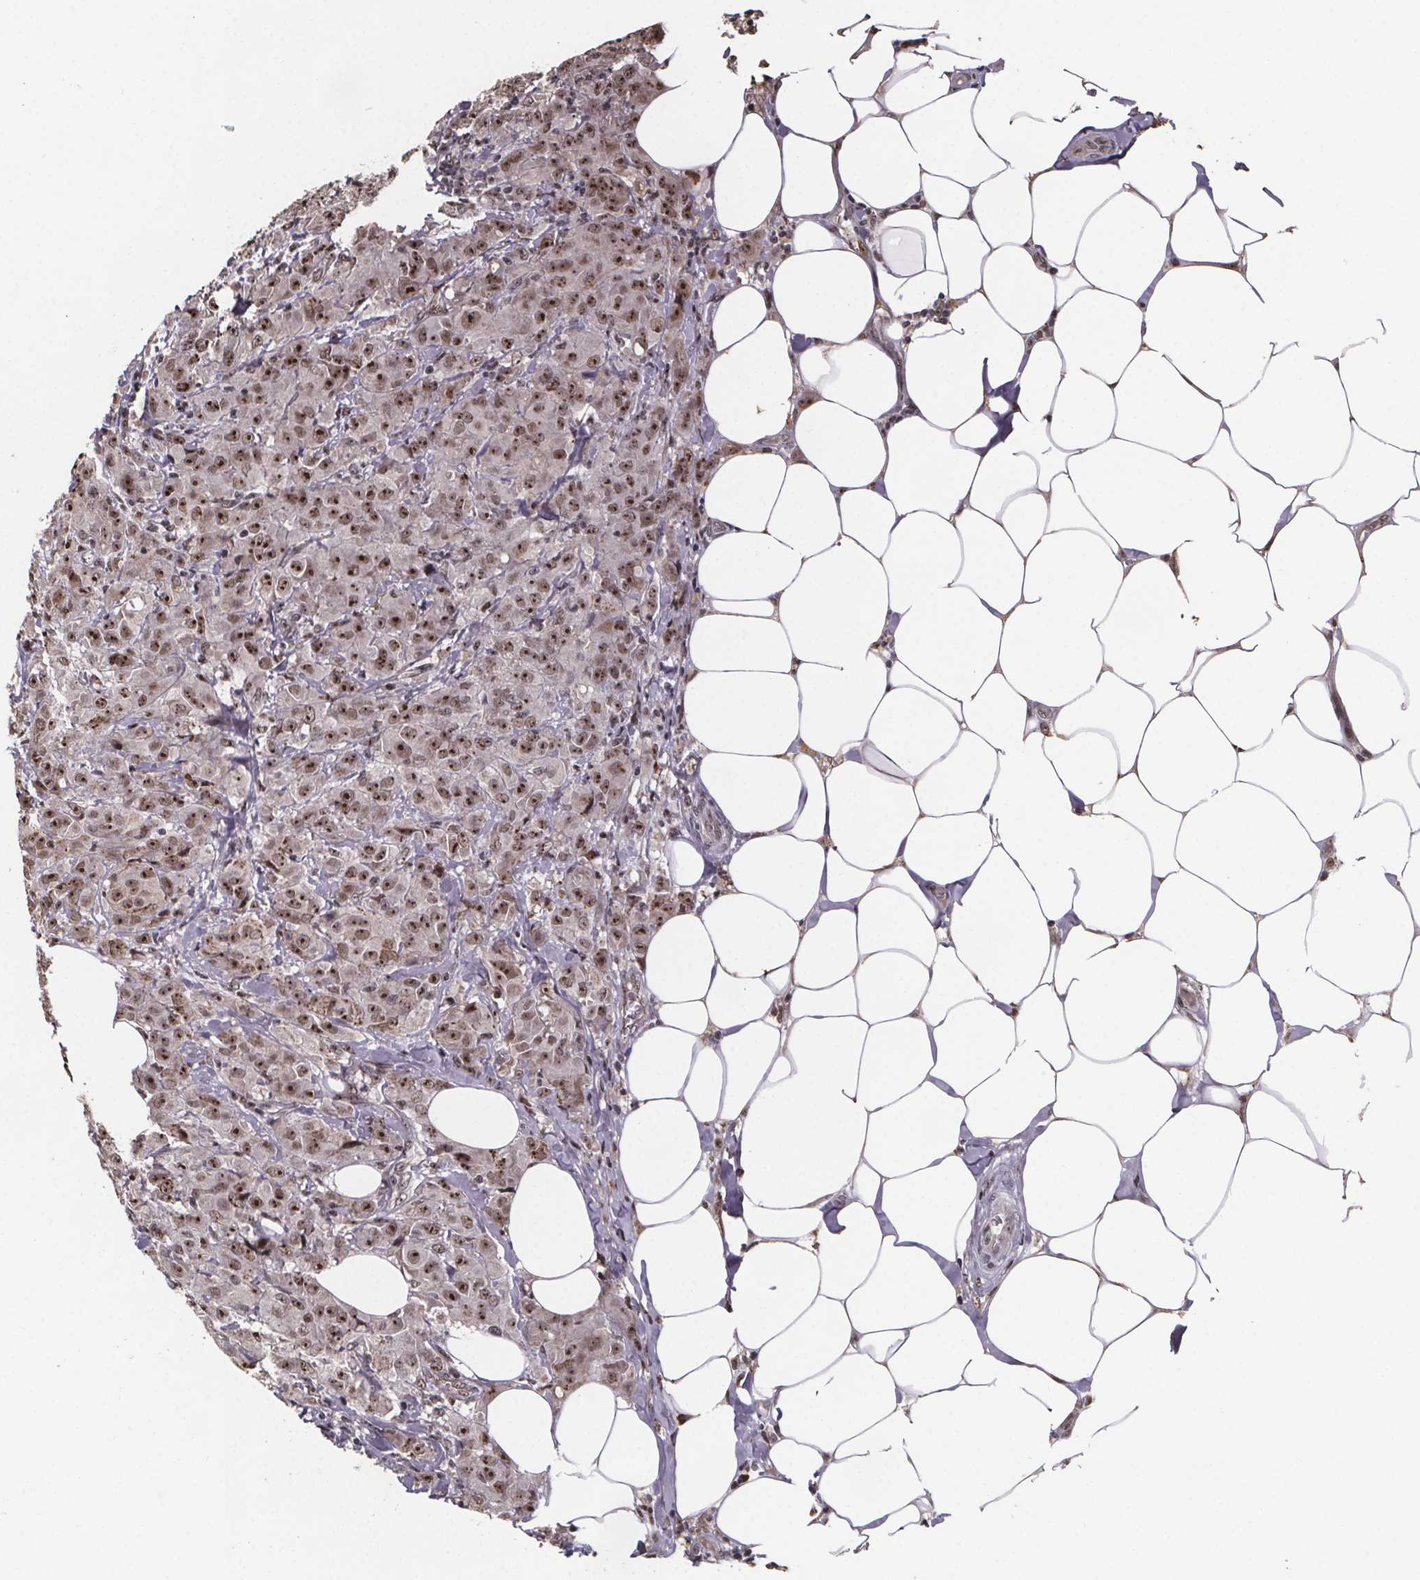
{"staining": {"intensity": "moderate", "quantity": ">75%", "location": "nuclear"}, "tissue": "breast cancer", "cell_type": "Tumor cells", "image_type": "cancer", "snomed": [{"axis": "morphology", "description": "Normal tissue, NOS"}, {"axis": "morphology", "description": "Duct carcinoma"}, {"axis": "topography", "description": "Breast"}], "caption": "This image displays breast cancer stained with IHC to label a protein in brown. The nuclear of tumor cells show moderate positivity for the protein. Nuclei are counter-stained blue.", "gene": "U2SURP", "patient": {"sex": "female", "age": 43}}